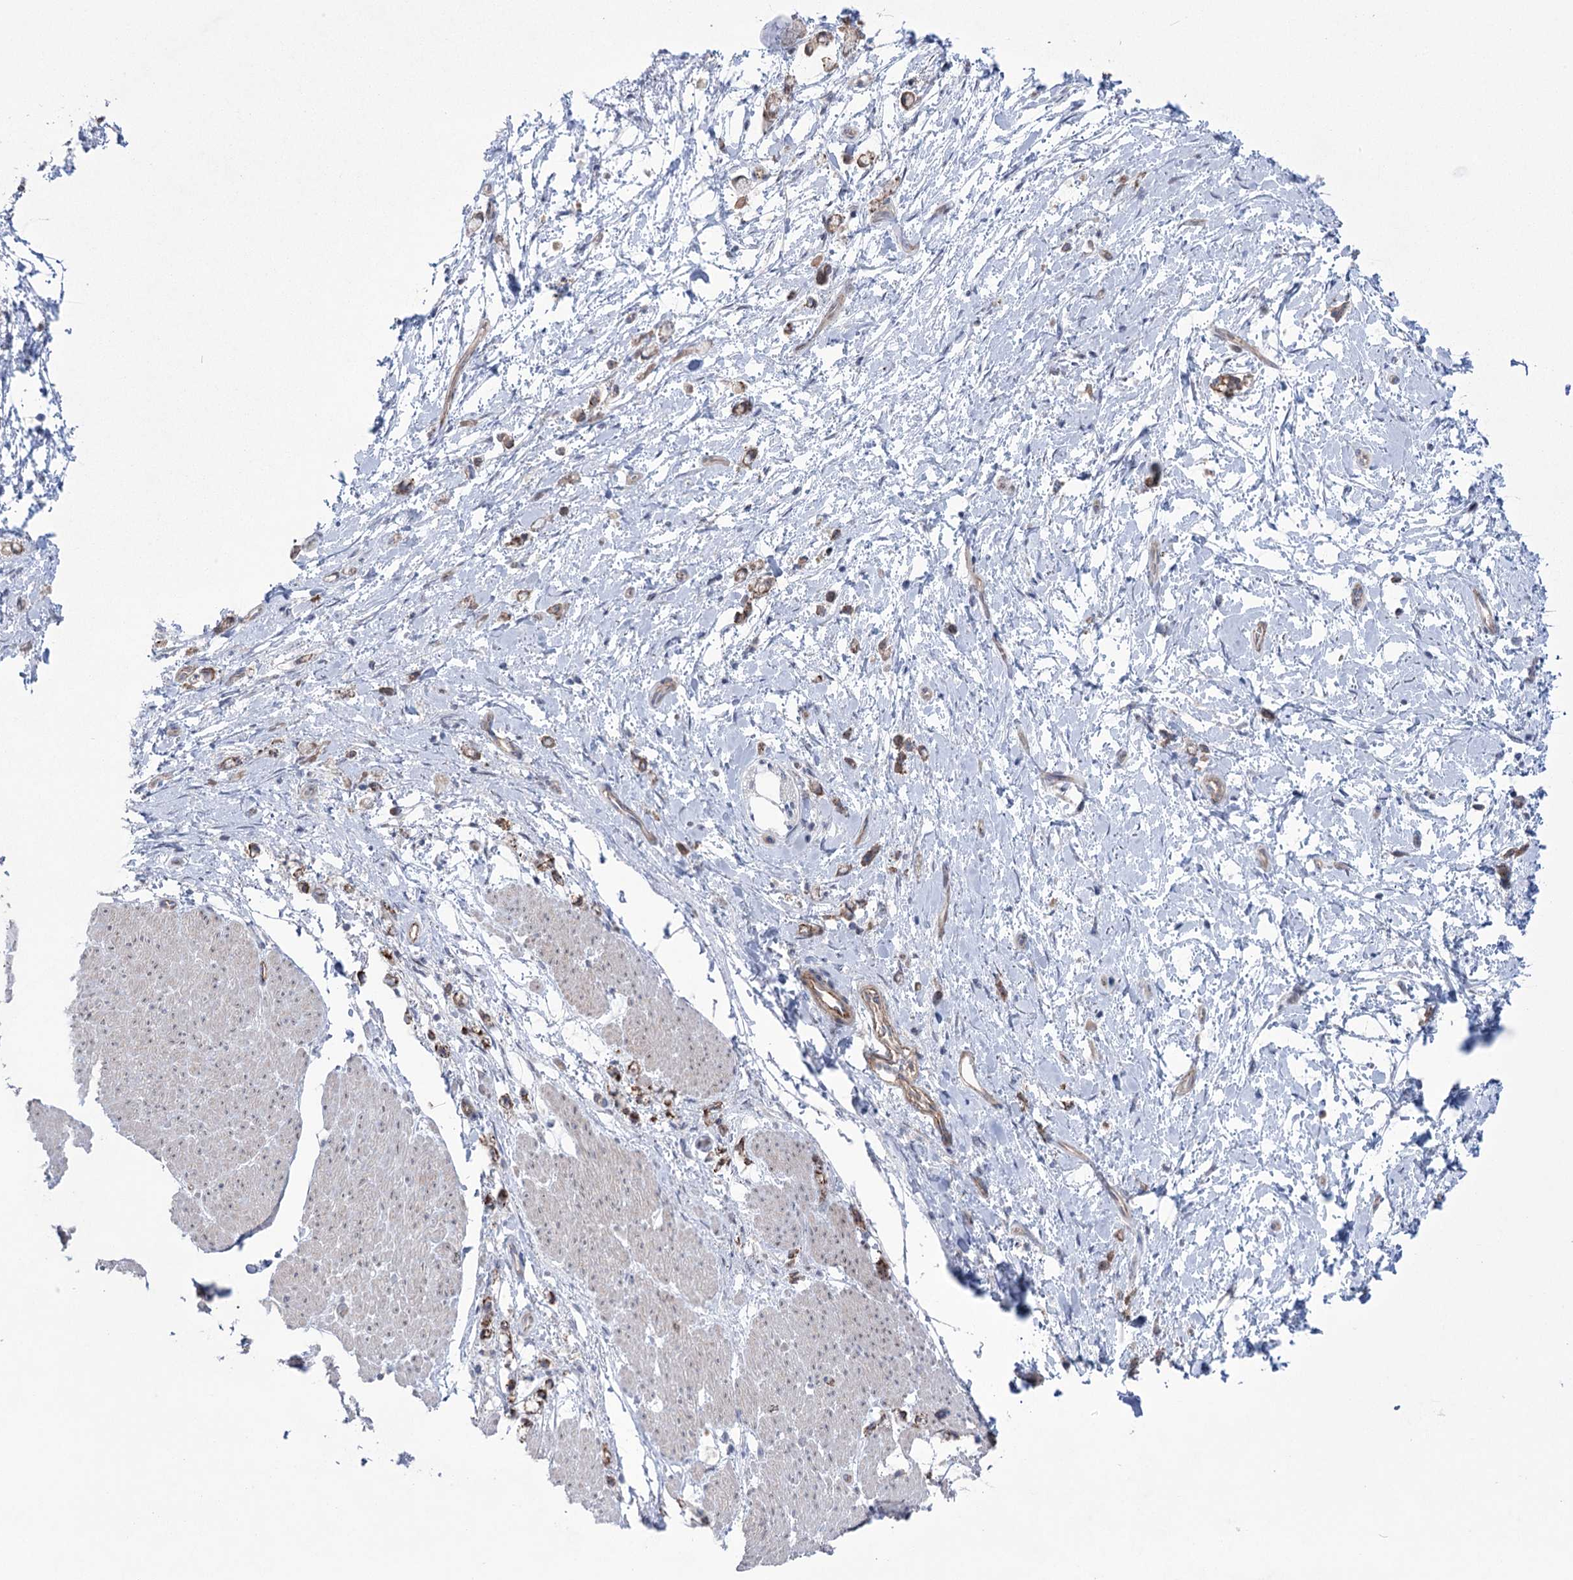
{"staining": {"intensity": "weak", "quantity": "25%-75%", "location": "cytoplasmic/membranous"}, "tissue": "stomach cancer", "cell_type": "Tumor cells", "image_type": "cancer", "snomed": [{"axis": "morphology", "description": "Adenocarcinoma, NOS"}, {"axis": "topography", "description": "Stomach"}], "caption": "The micrograph reveals a brown stain indicating the presence of a protein in the cytoplasmic/membranous of tumor cells in stomach adenocarcinoma. (brown staining indicates protein expression, while blue staining denotes nuclei).", "gene": "TRIM71", "patient": {"sex": "female", "age": 60}}